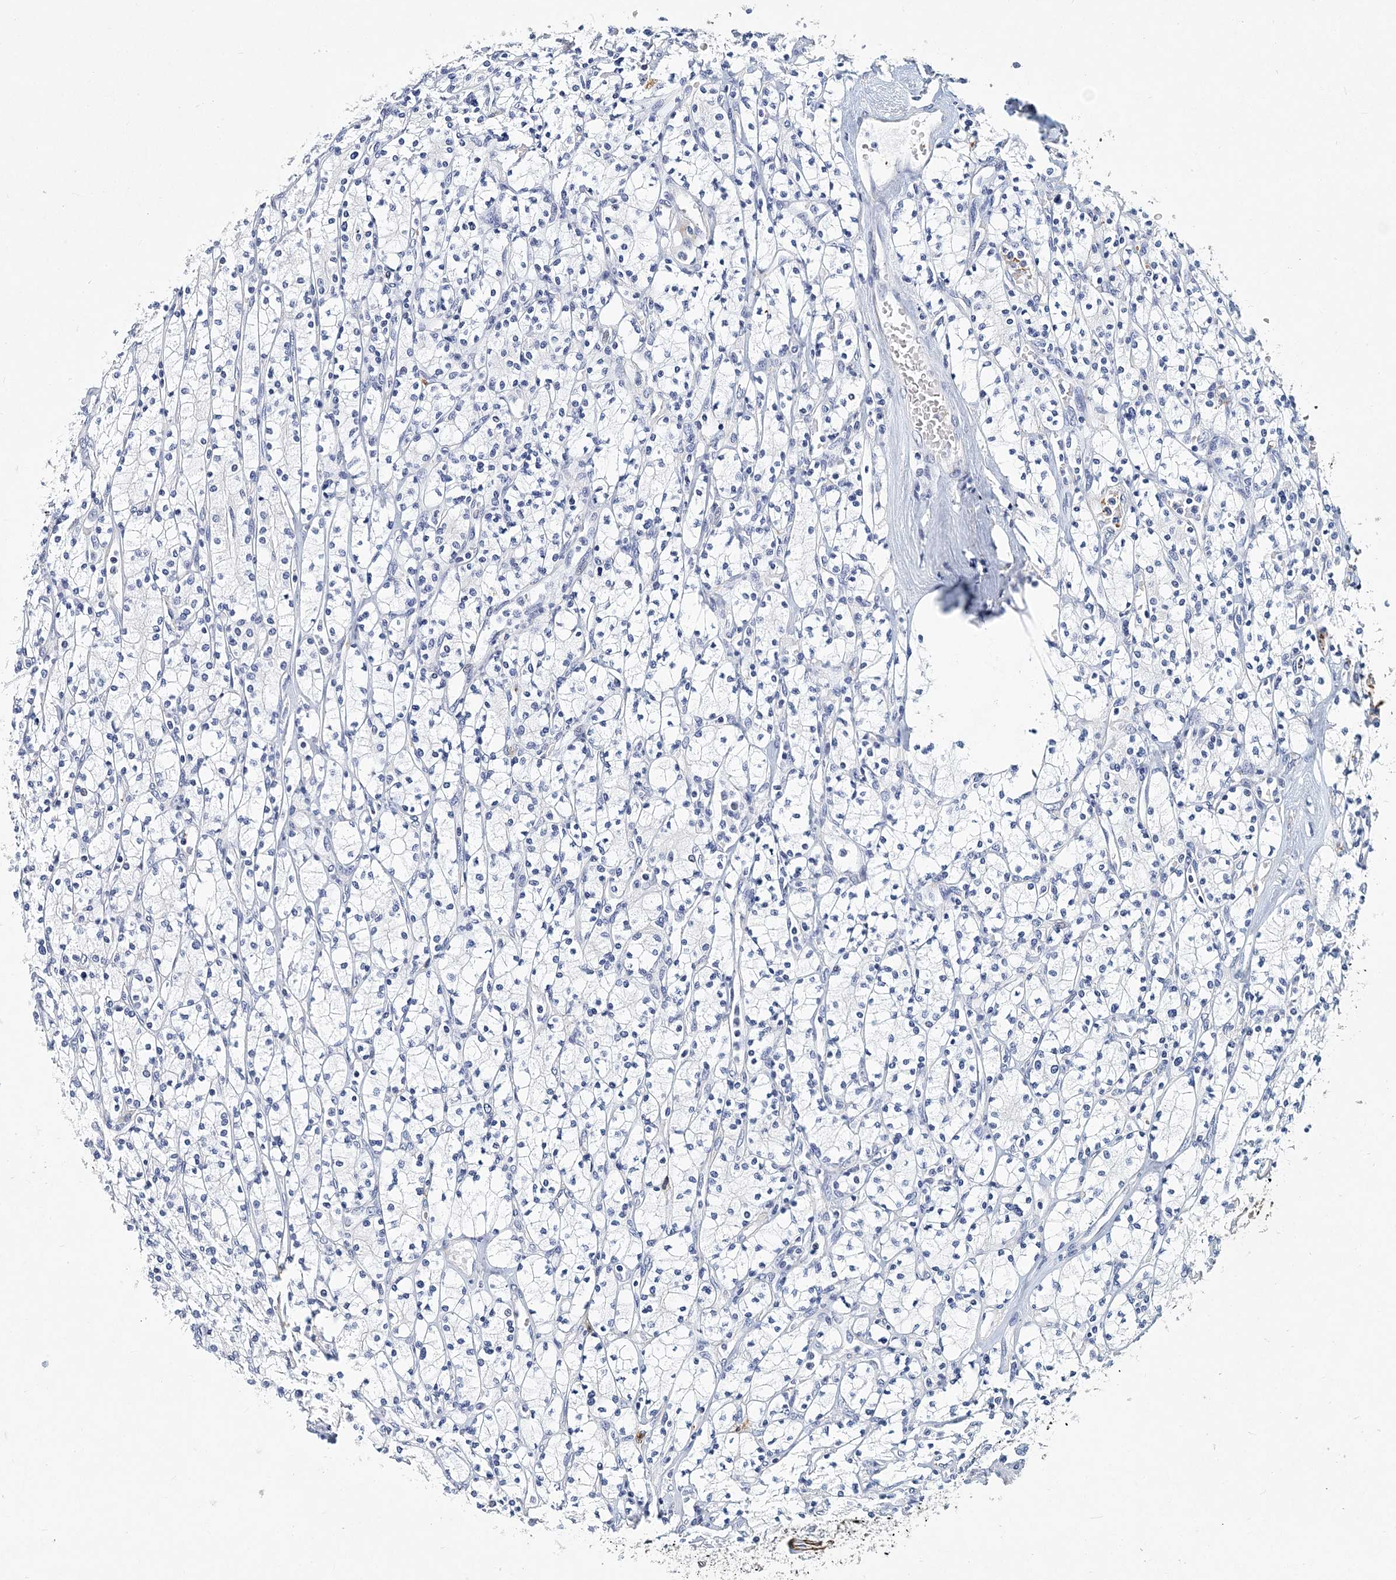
{"staining": {"intensity": "negative", "quantity": "none", "location": "none"}, "tissue": "renal cancer", "cell_type": "Tumor cells", "image_type": "cancer", "snomed": [{"axis": "morphology", "description": "Adenocarcinoma, NOS"}, {"axis": "topography", "description": "Kidney"}], "caption": "Immunohistochemistry (IHC) histopathology image of neoplastic tissue: renal adenocarcinoma stained with DAB (3,3'-diaminobenzidine) shows no significant protein staining in tumor cells.", "gene": "ITGA2B", "patient": {"sex": "male", "age": 77}}